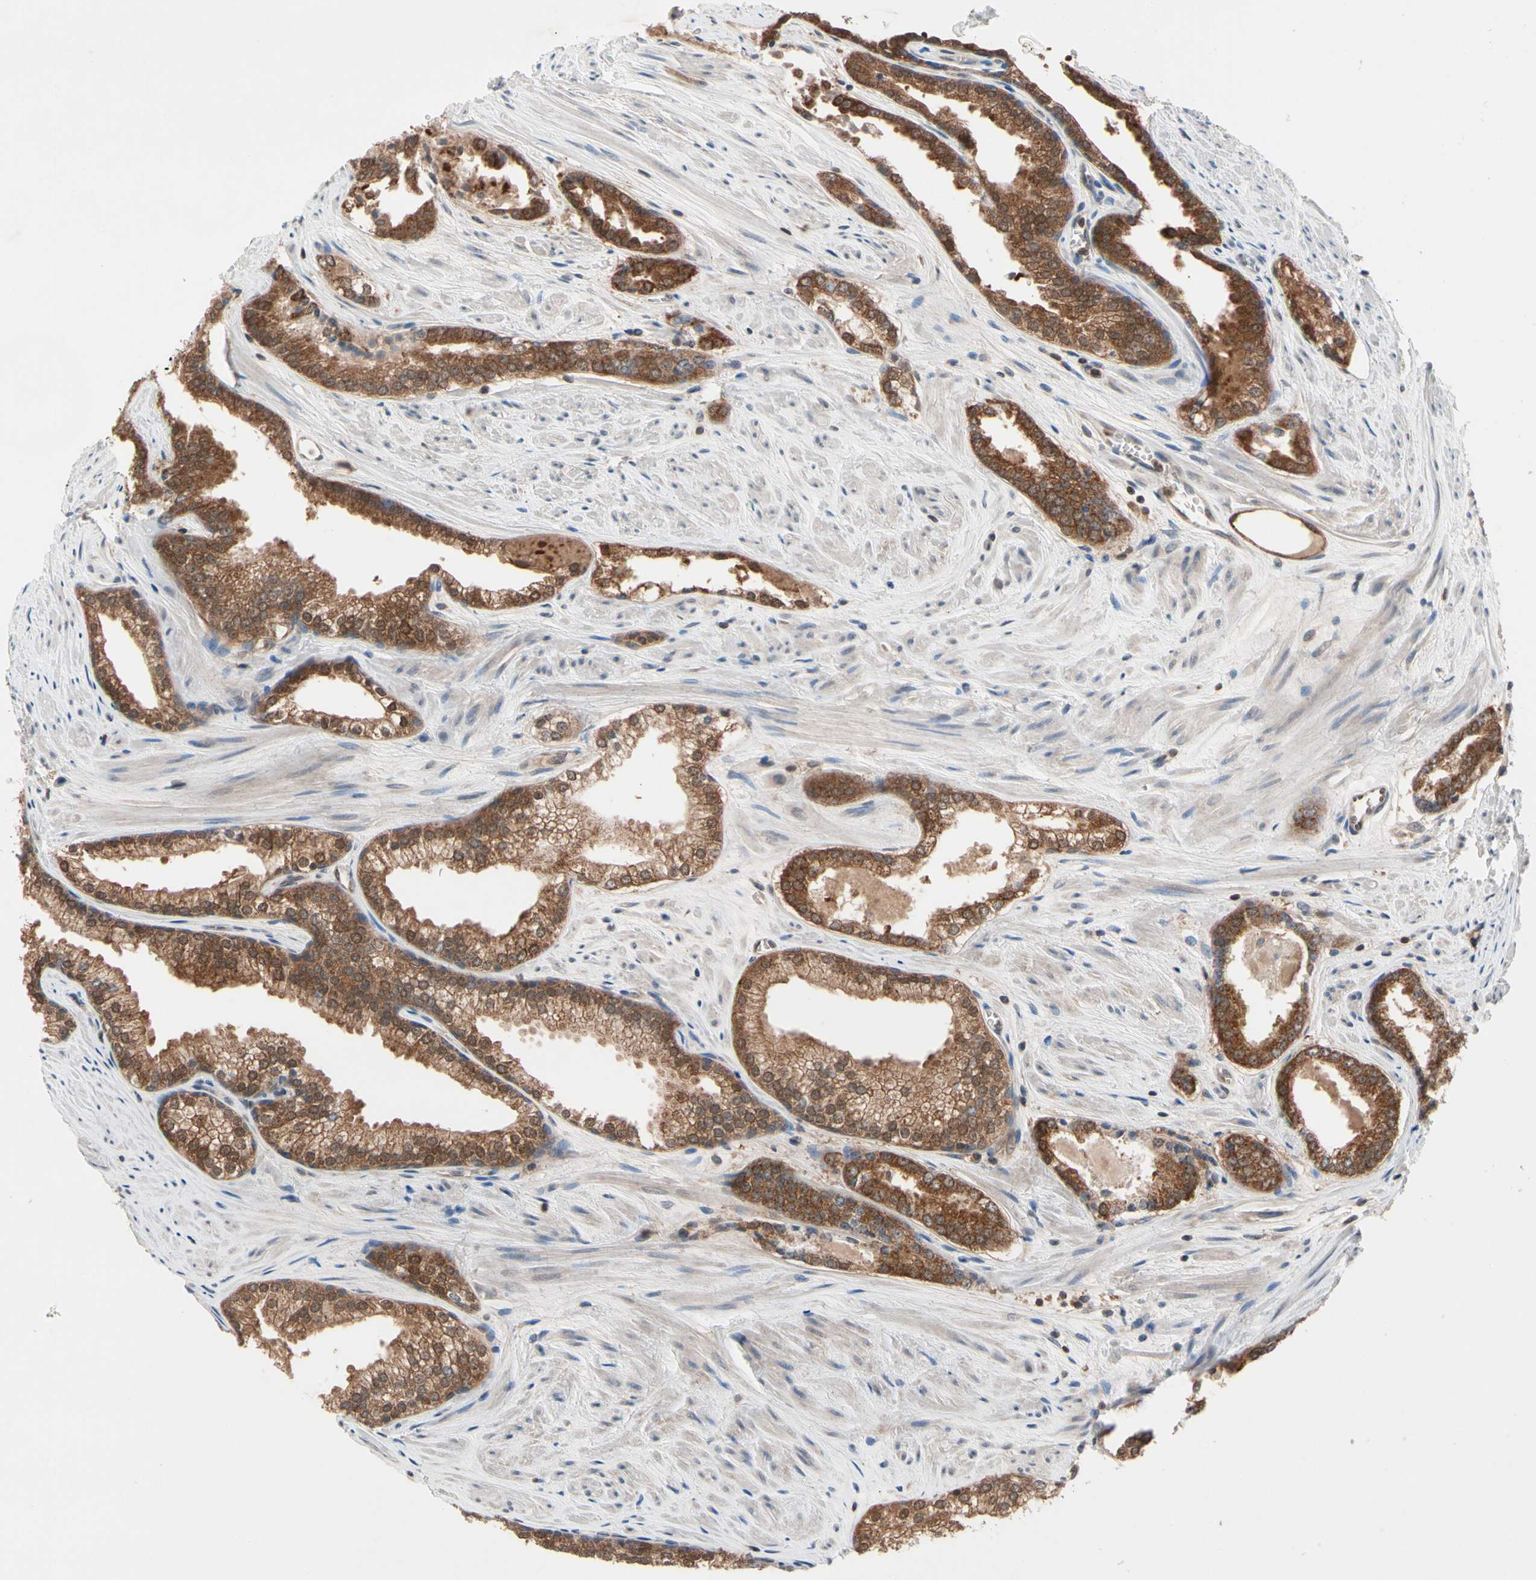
{"staining": {"intensity": "strong", "quantity": ">75%", "location": "cytoplasmic/membranous"}, "tissue": "prostate cancer", "cell_type": "Tumor cells", "image_type": "cancer", "snomed": [{"axis": "morphology", "description": "Adenocarcinoma, Low grade"}, {"axis": "topography", "description": "Prostate"}], "caption": "Tumor cells reveal high levels of strong cytoplasmic/membranous positivity in approximately >75% of cells in prostate cancer. (IHC, brightfield microscopy, high magnification).", "gene": "MTHFS", "patient": {"sex": "male", "age": 60}}